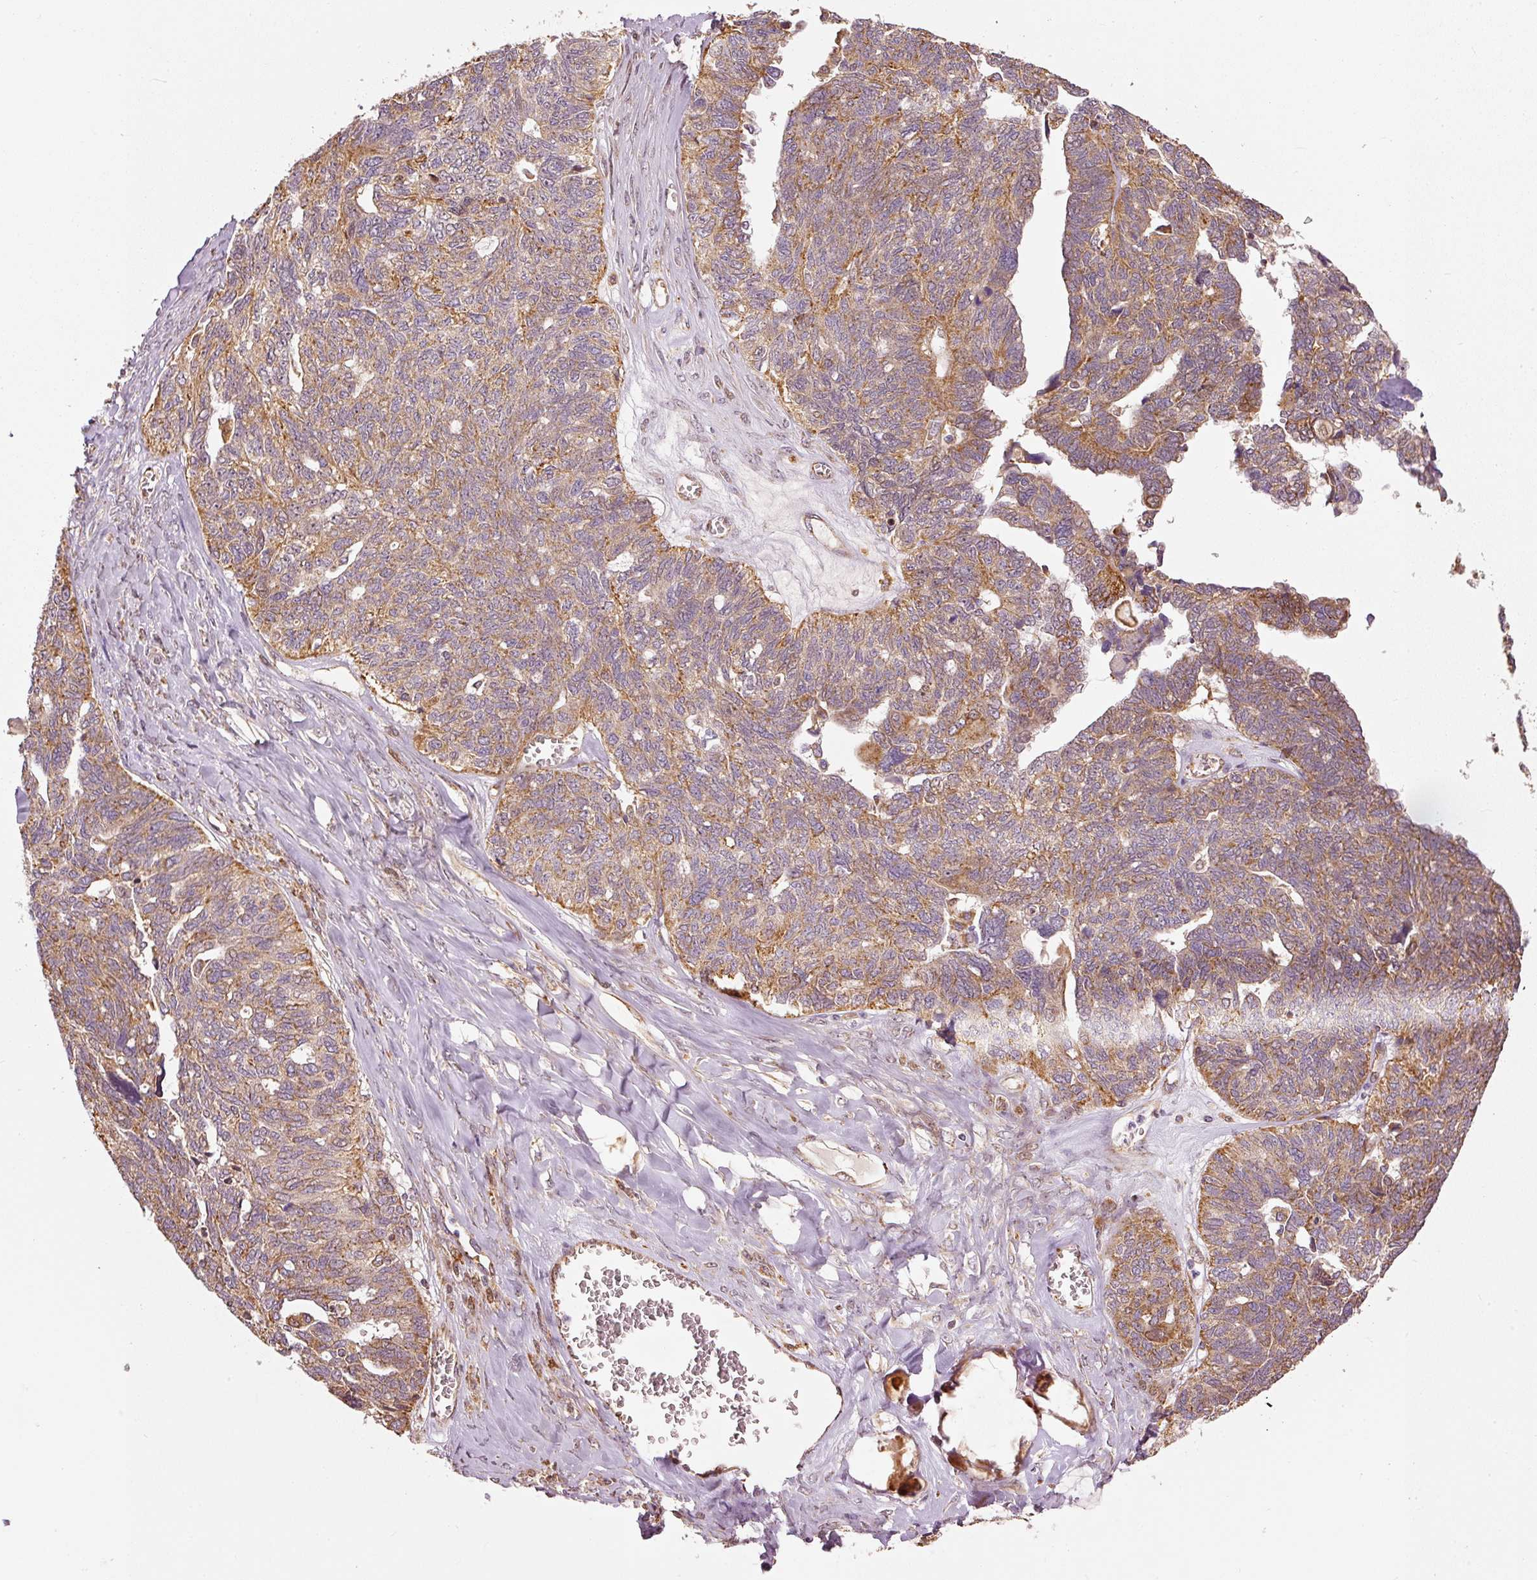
{"staining": {"intensity": "moderate", "quantity": ">75%", "location": "cytoplasmic/membranous"}, "tissue": "ovarian cancer", "cell_type": "Tumor cells", "image_type": "cancer", "snomed": [{"axis": "morphology", "description": "Cystadenocarcinoma, serous, NOS"}, {"axis": "topography", "description": "Ovary"}], "caption": "Human ovarian serous cystadenocarcinoma stained with a protein marker displays moderate staining in tumor cells.", "gene": "MTHFD1L", "patient": {"sex": "female", "age": 79}}